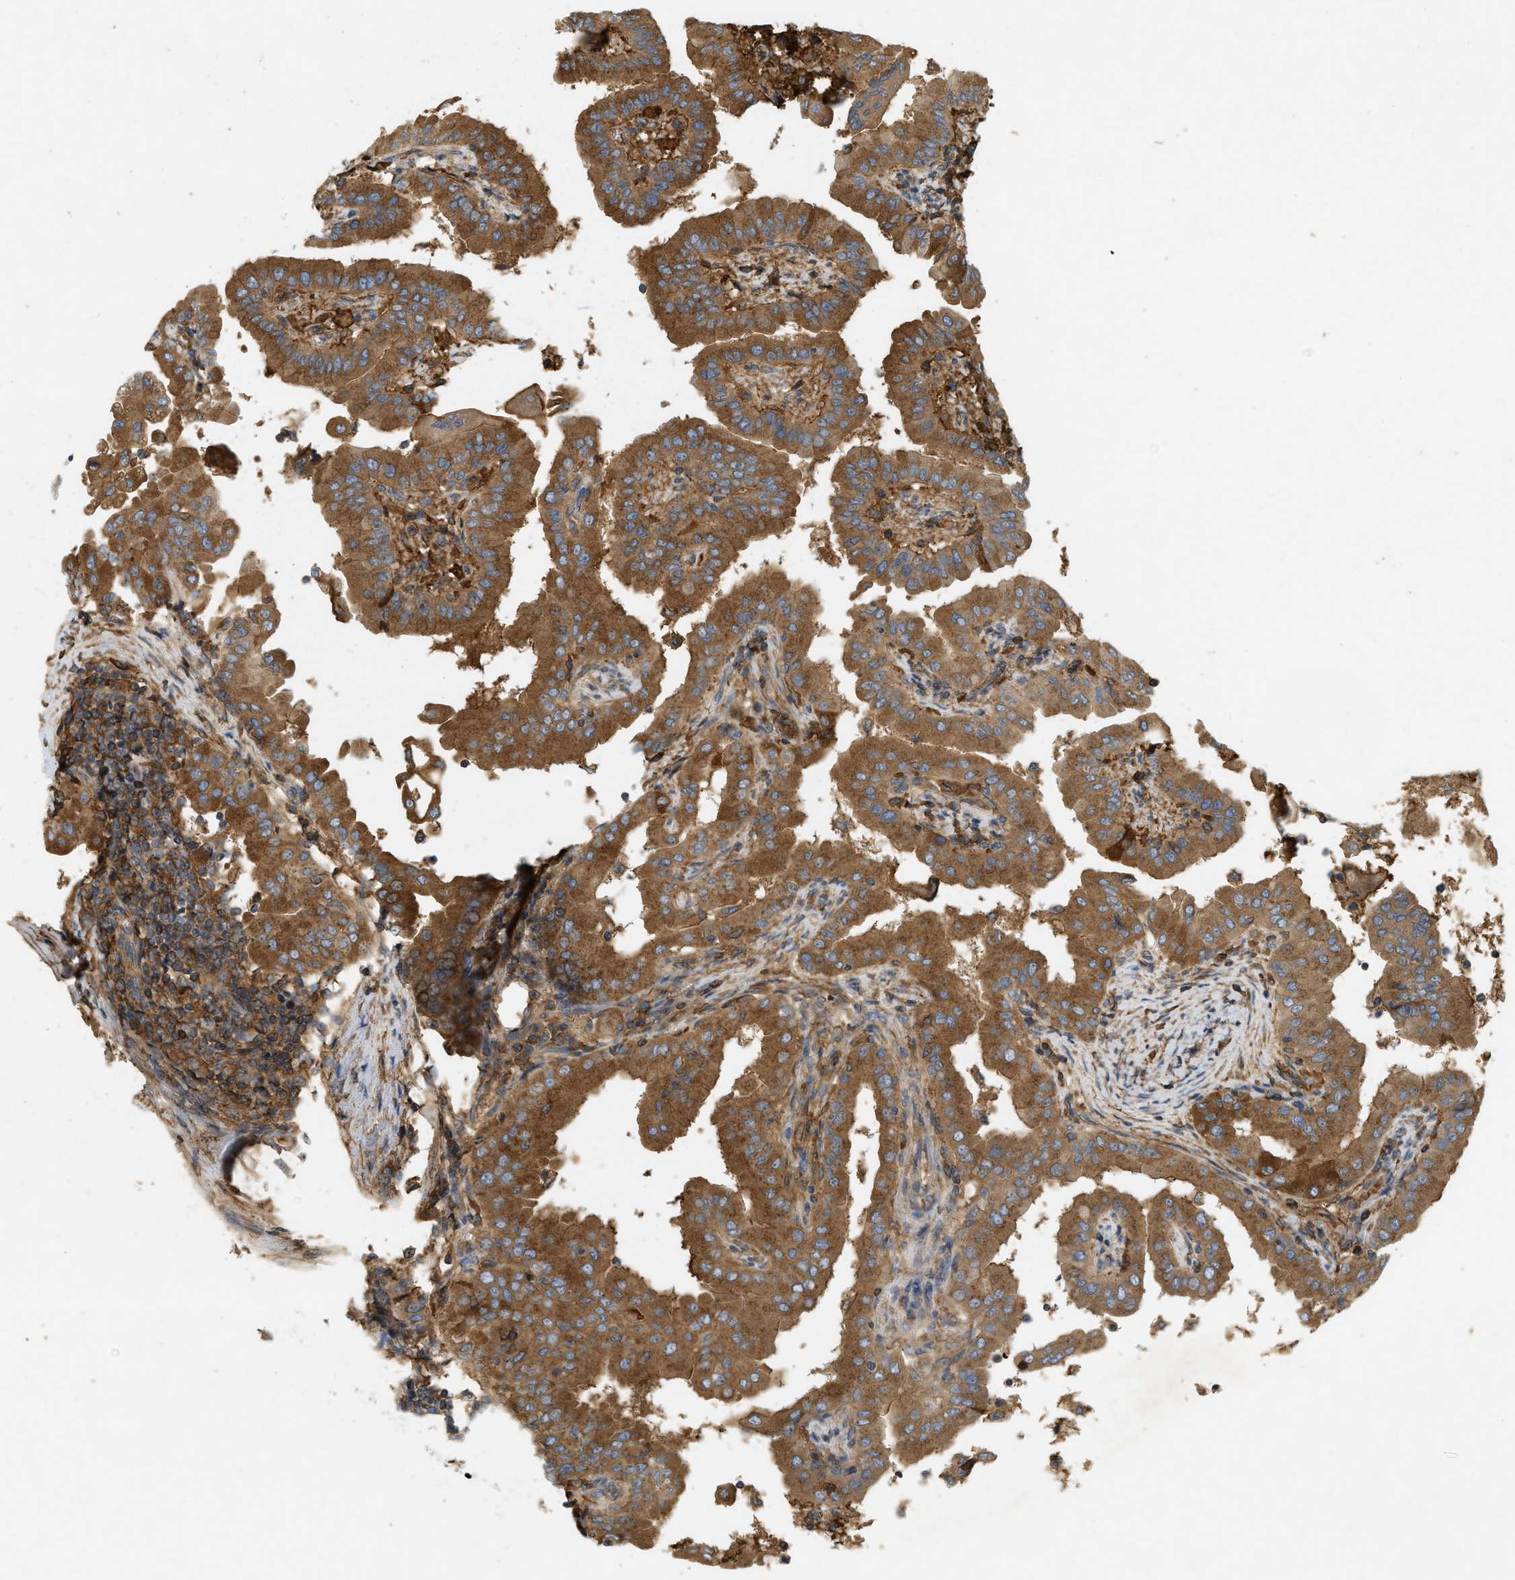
{"staining": {"intensity": "moderate", "quantity": ">75%", "location": "cytoplasmic/membranous"}, "tissue": "thyroid cancer", "cell_type": "Tumor cells", "image_type": "cancer", "snomed": [{"axis": "morphology", "description": "Papillary adenocarcinoma, NOS"}, {"axis": "topography", "description": "Thyroid gland"}], "caption": "A medium amount of moderate cytoplasmic/membranous staining is appreciated in about >75% of tumor cells in papillary adenocarcinoma (thyroid) tissue. (DAB (3,3'-diaminobenzidine) = brown stain, brightfield microscopy at high magnification).", "gene": "F8", "patient": {"sex": "male", "age": 33}}